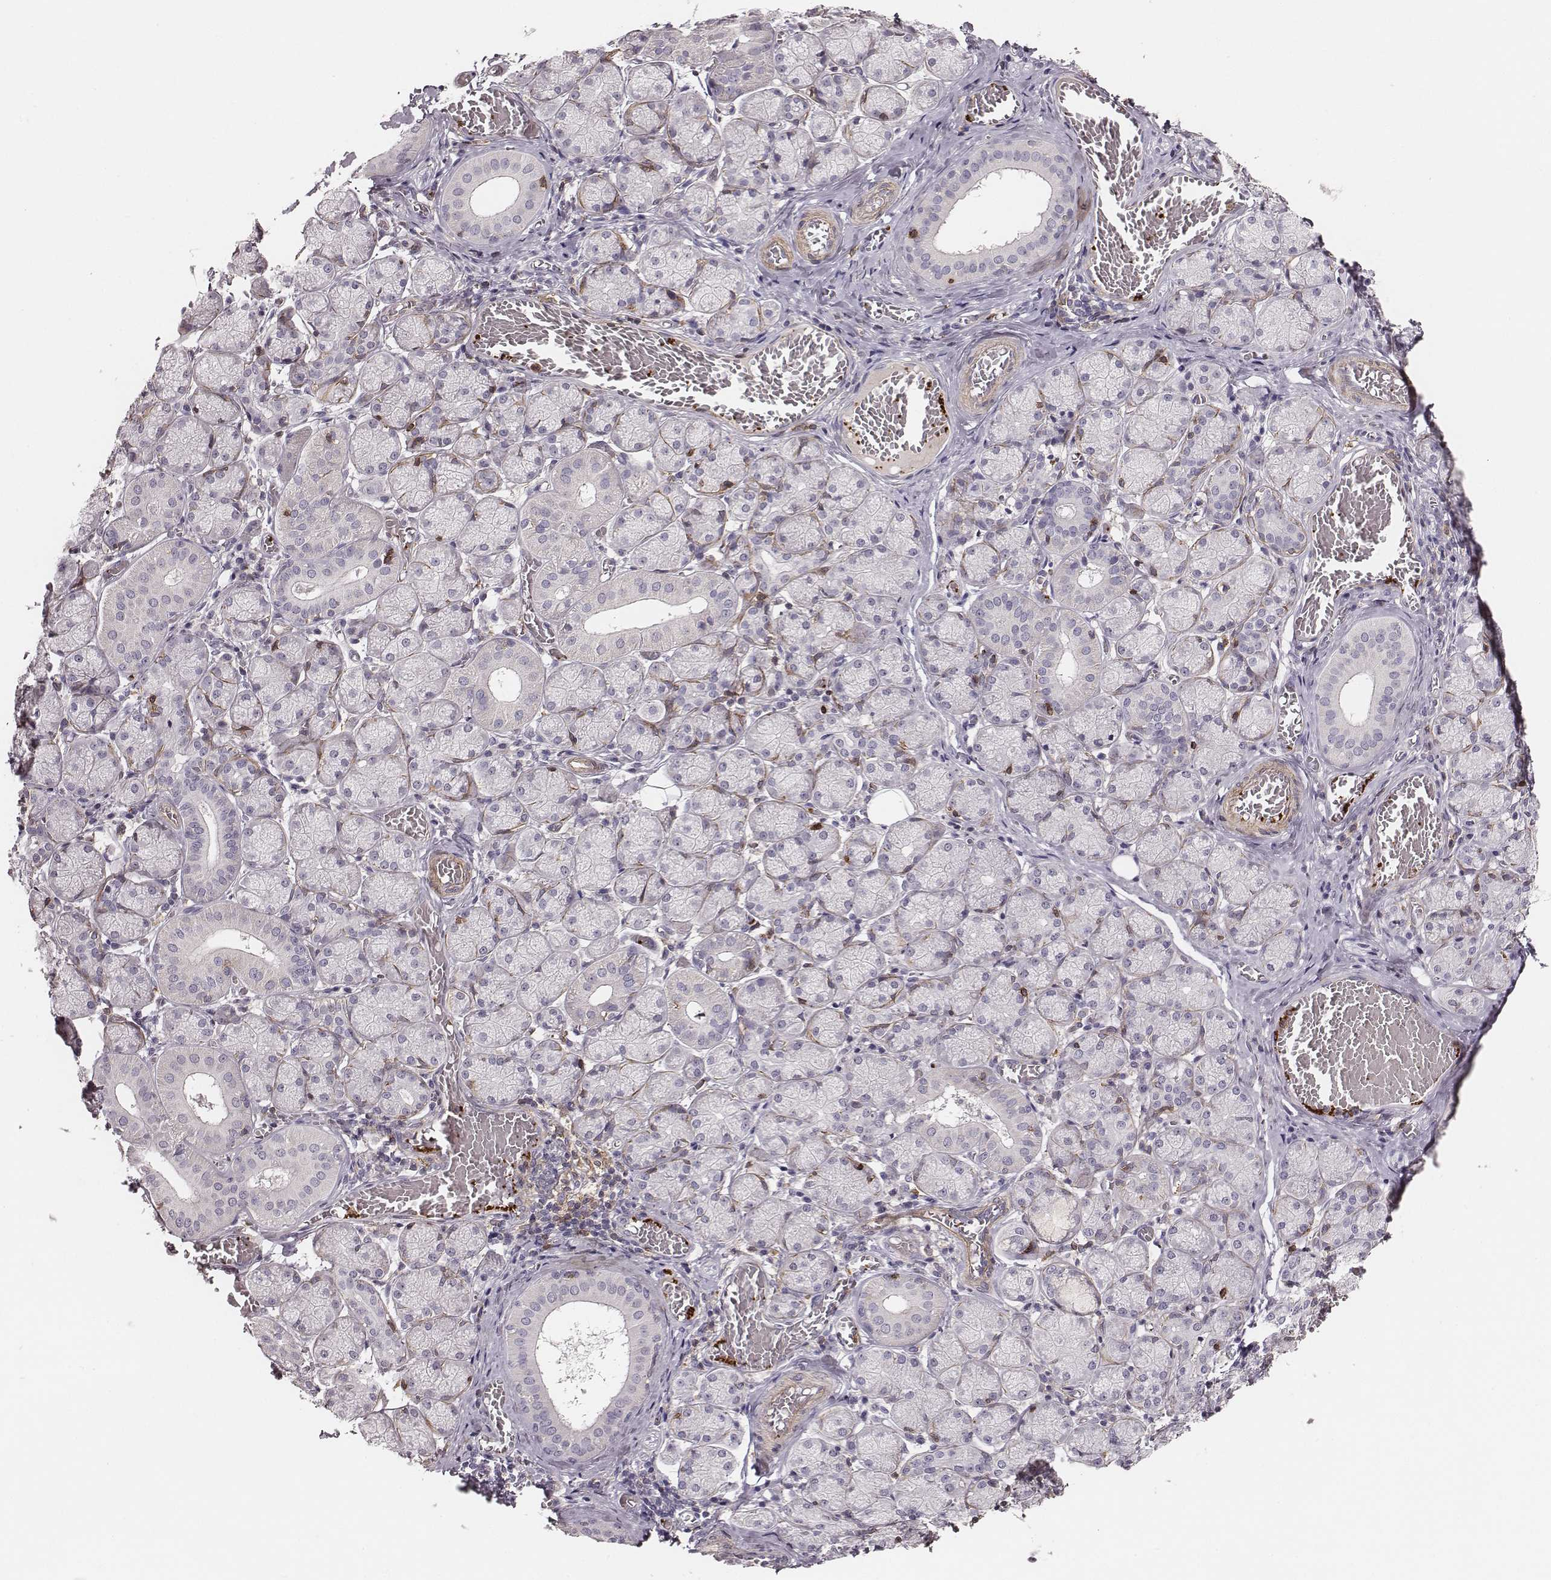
{"staining": {"intensity": "negative", "quantity": "none", "location": "none"}, "tissue": "salivary gland", "cell_type": "Glandular cells", "image_type": "normal", "snomed": [{"axis": "morphology", "description": "Normal tissue, NOS"}, {"axis": "topography", "description": "Salivary gland"}, {"axis": "topography", "description": "Peripheral nerve tissue"}], "caption": "The histopathology image shows no staining of glandular cells in benign salivary gland.", "gene": "ZYX", "patient": {"sex": "female", "age": 24}}